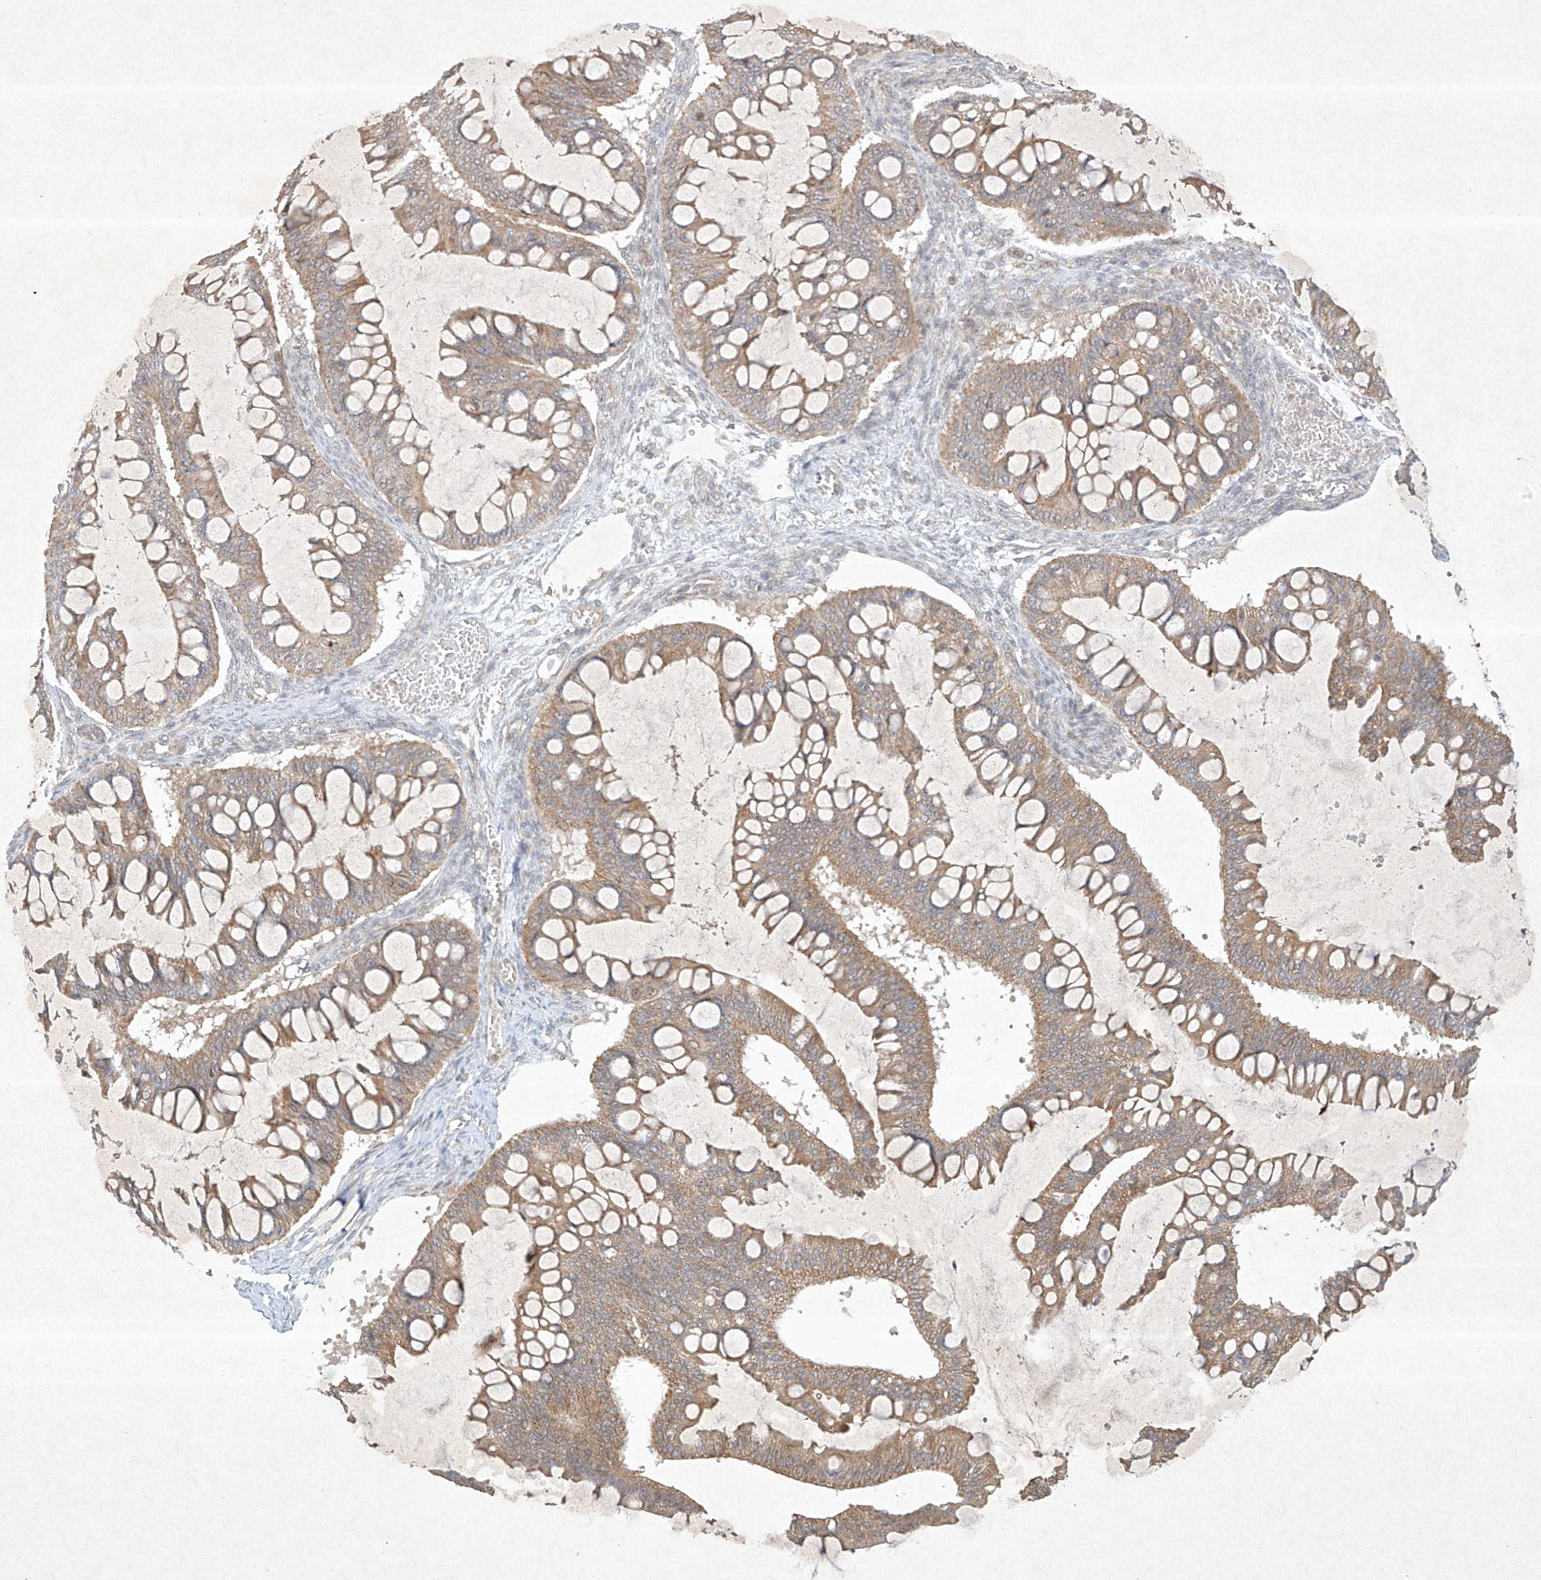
{"staining": {"intensity": "moderate", "quantity": ">75%", "location": "cytoplasmic/membranous"}, "tissue": "ovarian cancer", "cell_type": "Tumor cells", "image_type": "cancer", "snomed": [{"axis": "morphology", "description": "Cystadenocarcinoma, mucinous, NOS"}, {"axis": "topography", "description": "Ovary"}], "caption": "Brown immunohistochemical staining in human ovarian mucinous cystadenocarcinoma exhibits moderate cytoplasmic/membranous positivity in about >75% of tumor cells. (IHC, brightfield microscopy, high magnification).", "gene": "BTRC", "patient": {"sex": "female", "age": 73}}